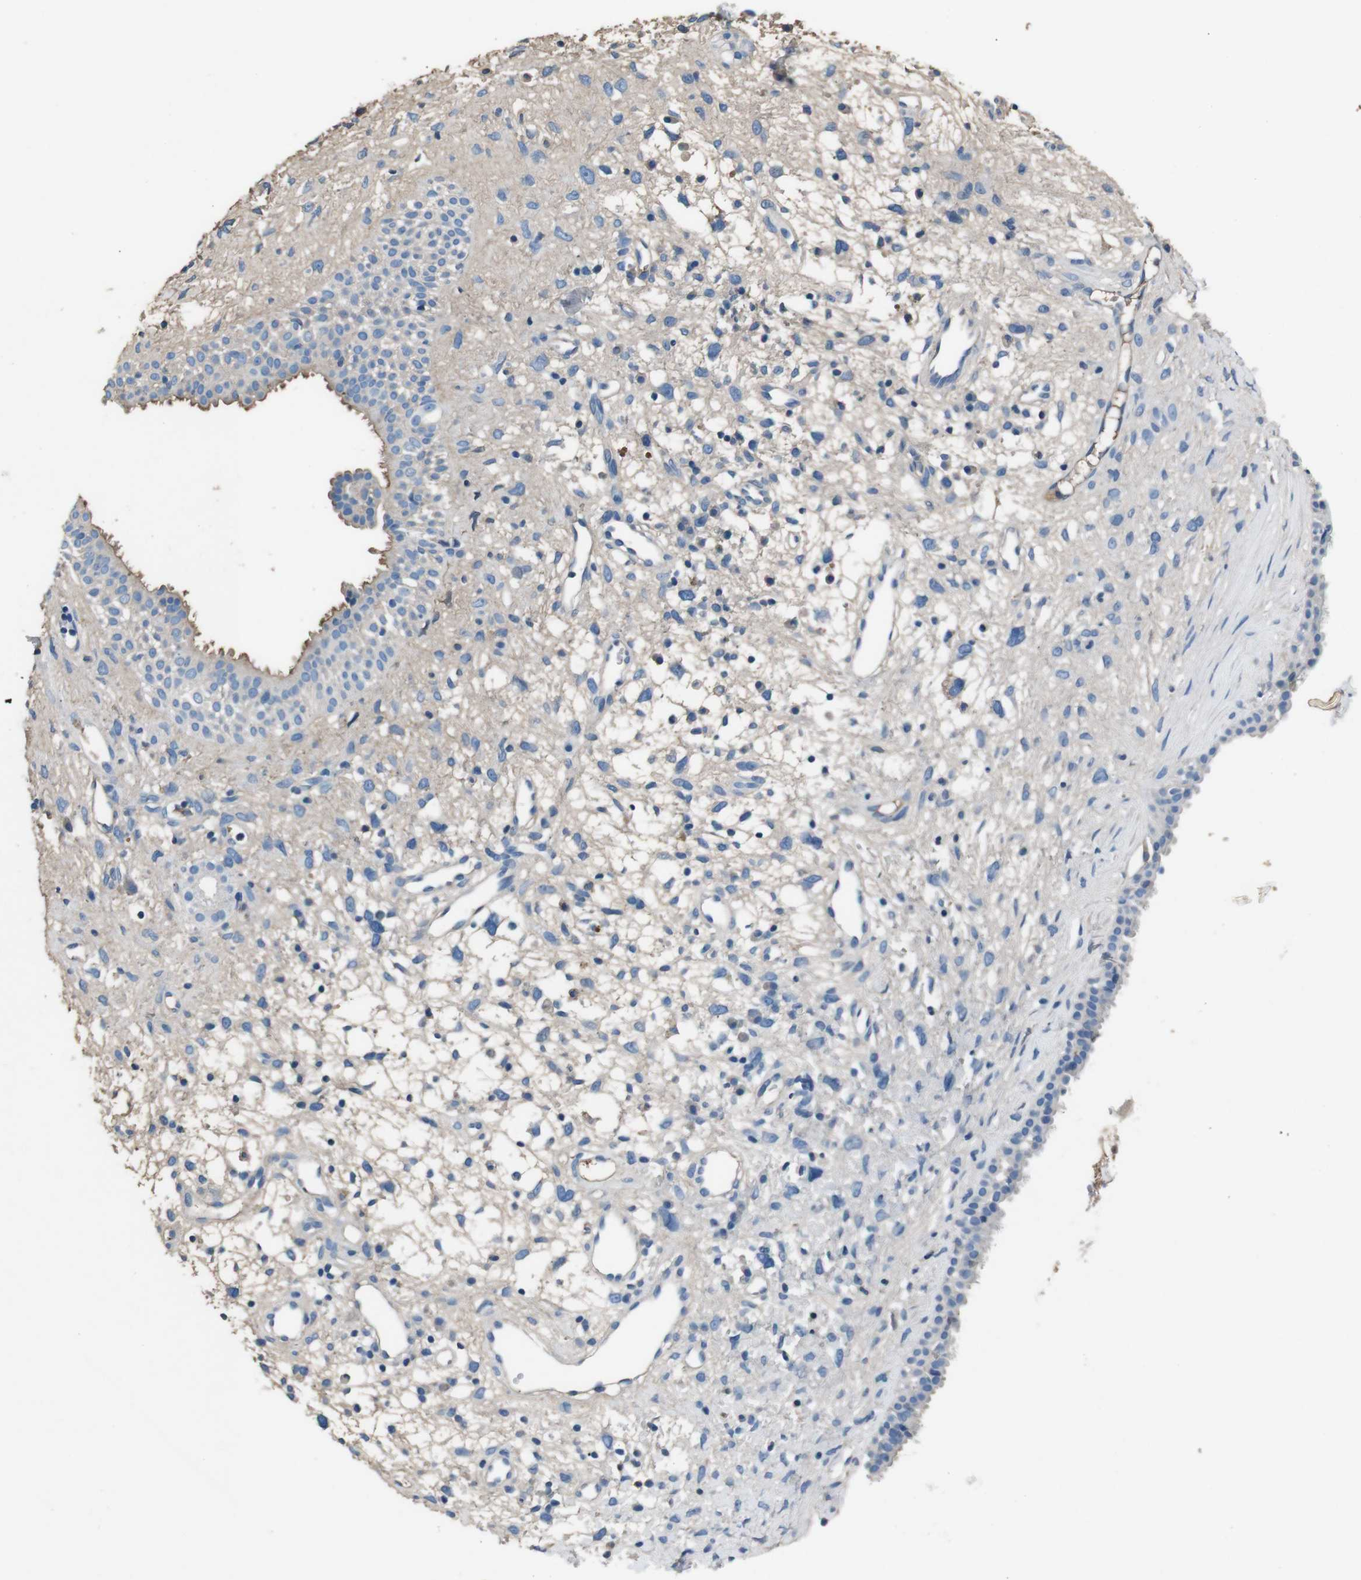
{"staining": {"intensity": "moderate", "quantity": "<25%", "location": "cytoplasmic/membranous"}, "tissue": "nasopharynx", "cell_type": "Respiratory epithelial cells", "image_type": "normal", "snomed": [{"axis": "morphology", "description": "Normal tissue, NOS"}, {"axis": "topography", "description": "Nasopharynx"}], "caption": "Protein analysis of benign nasopharynx reveals moderate cytoplasmic/membranous positivity in about <25% of respiratory epithelial cells.", "gene": "LEP", "patient": {"sex": "male", "age": 22}}